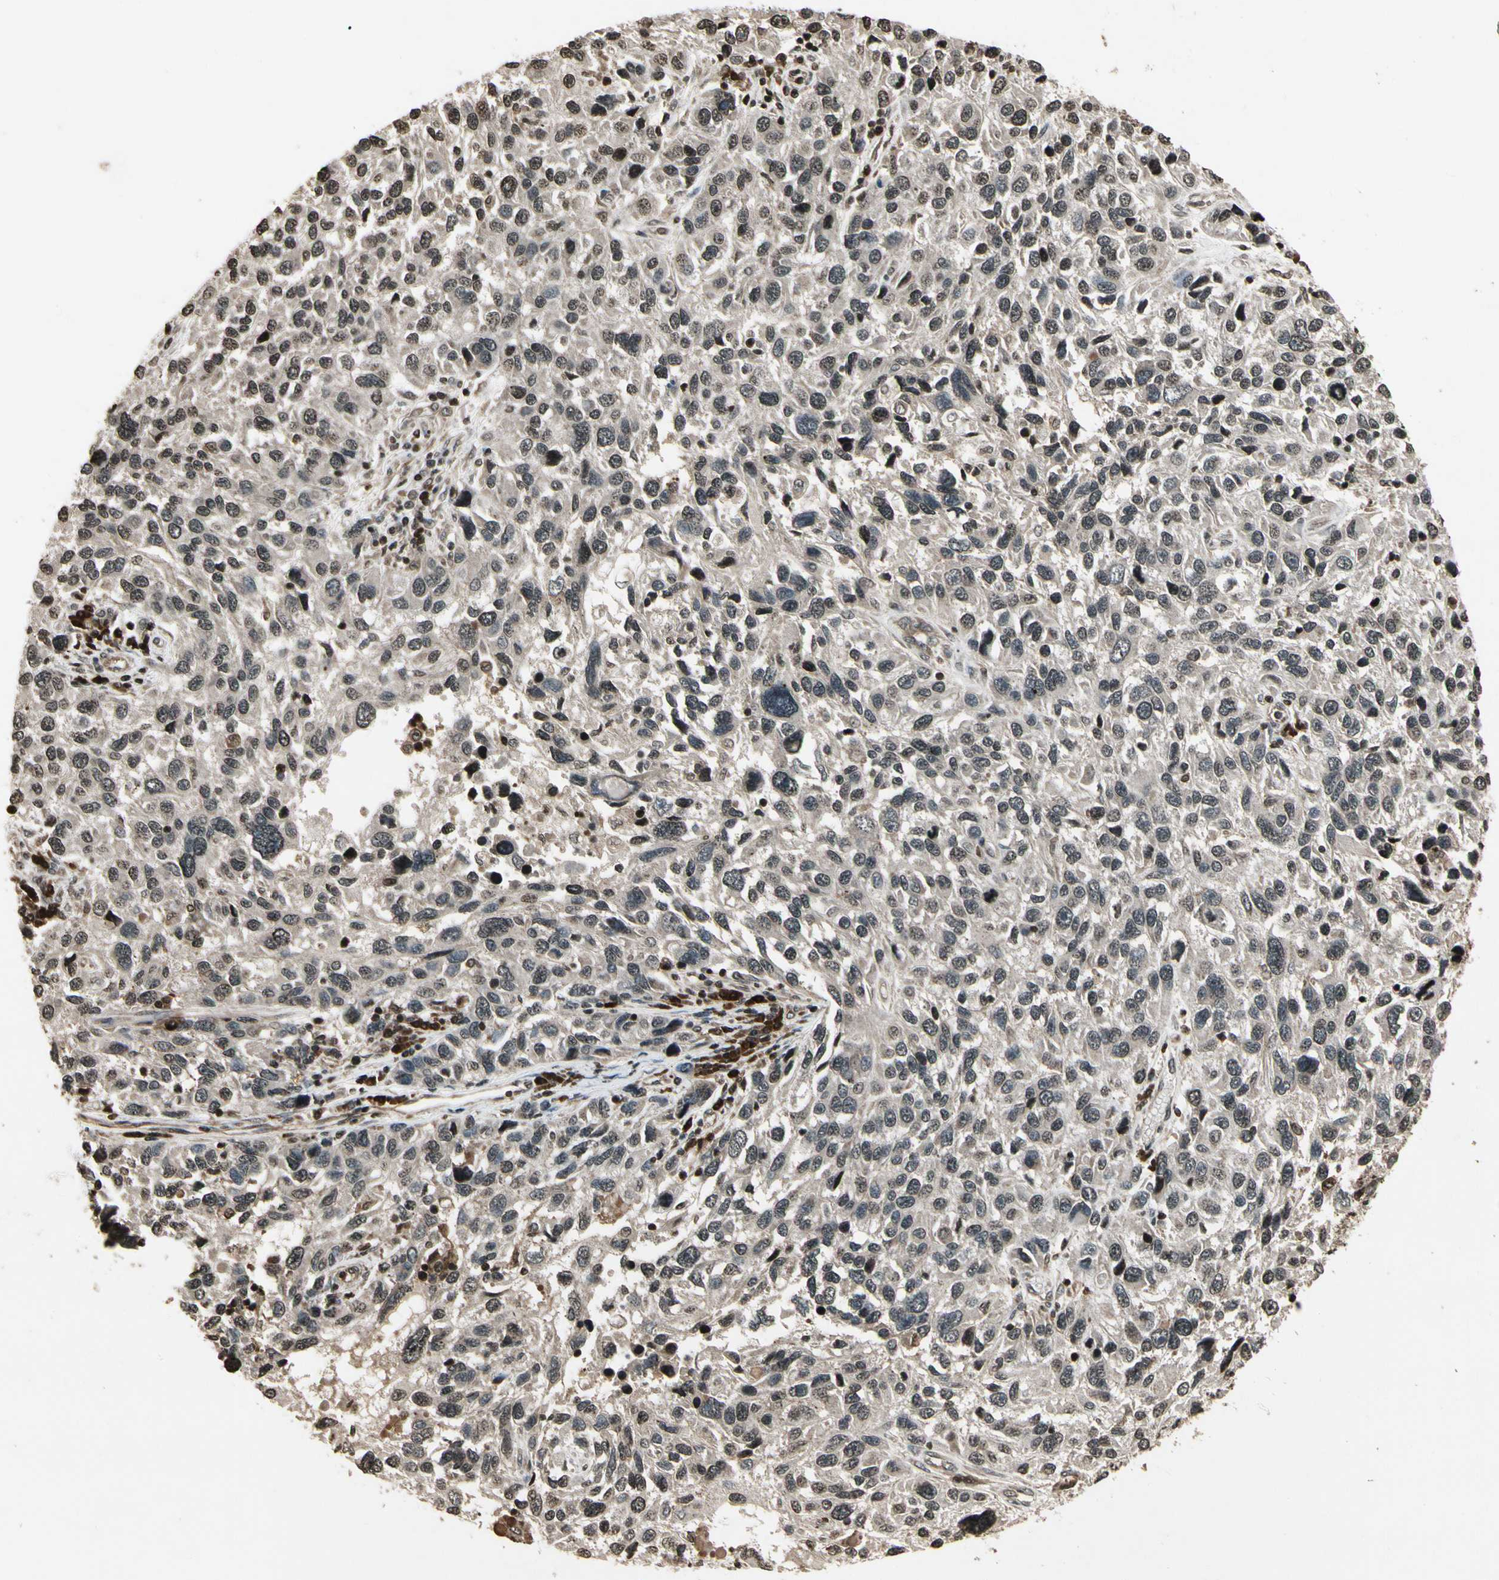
{"staining": {"intensity": "weak", "quantity": ">75%", "location": "cytoplasmic/membranous"}, "tissue": "melanoma", "cell_type": "Tumor cells", "image_type": "cancer", "snomed": [{"axis": "morphology", "description": "Malignant melanoma, NOS"}, {"axis": "topography", "description": "Skin"}], "caption": "Malignant melanoma stained with DAB immunohistochemistry shows low levels of weak cytoplasmic/membranous positivity in approximately >75% of tumor cells.", "gene": "GLRX", "patient": {"sex": "male", "age": 53}}